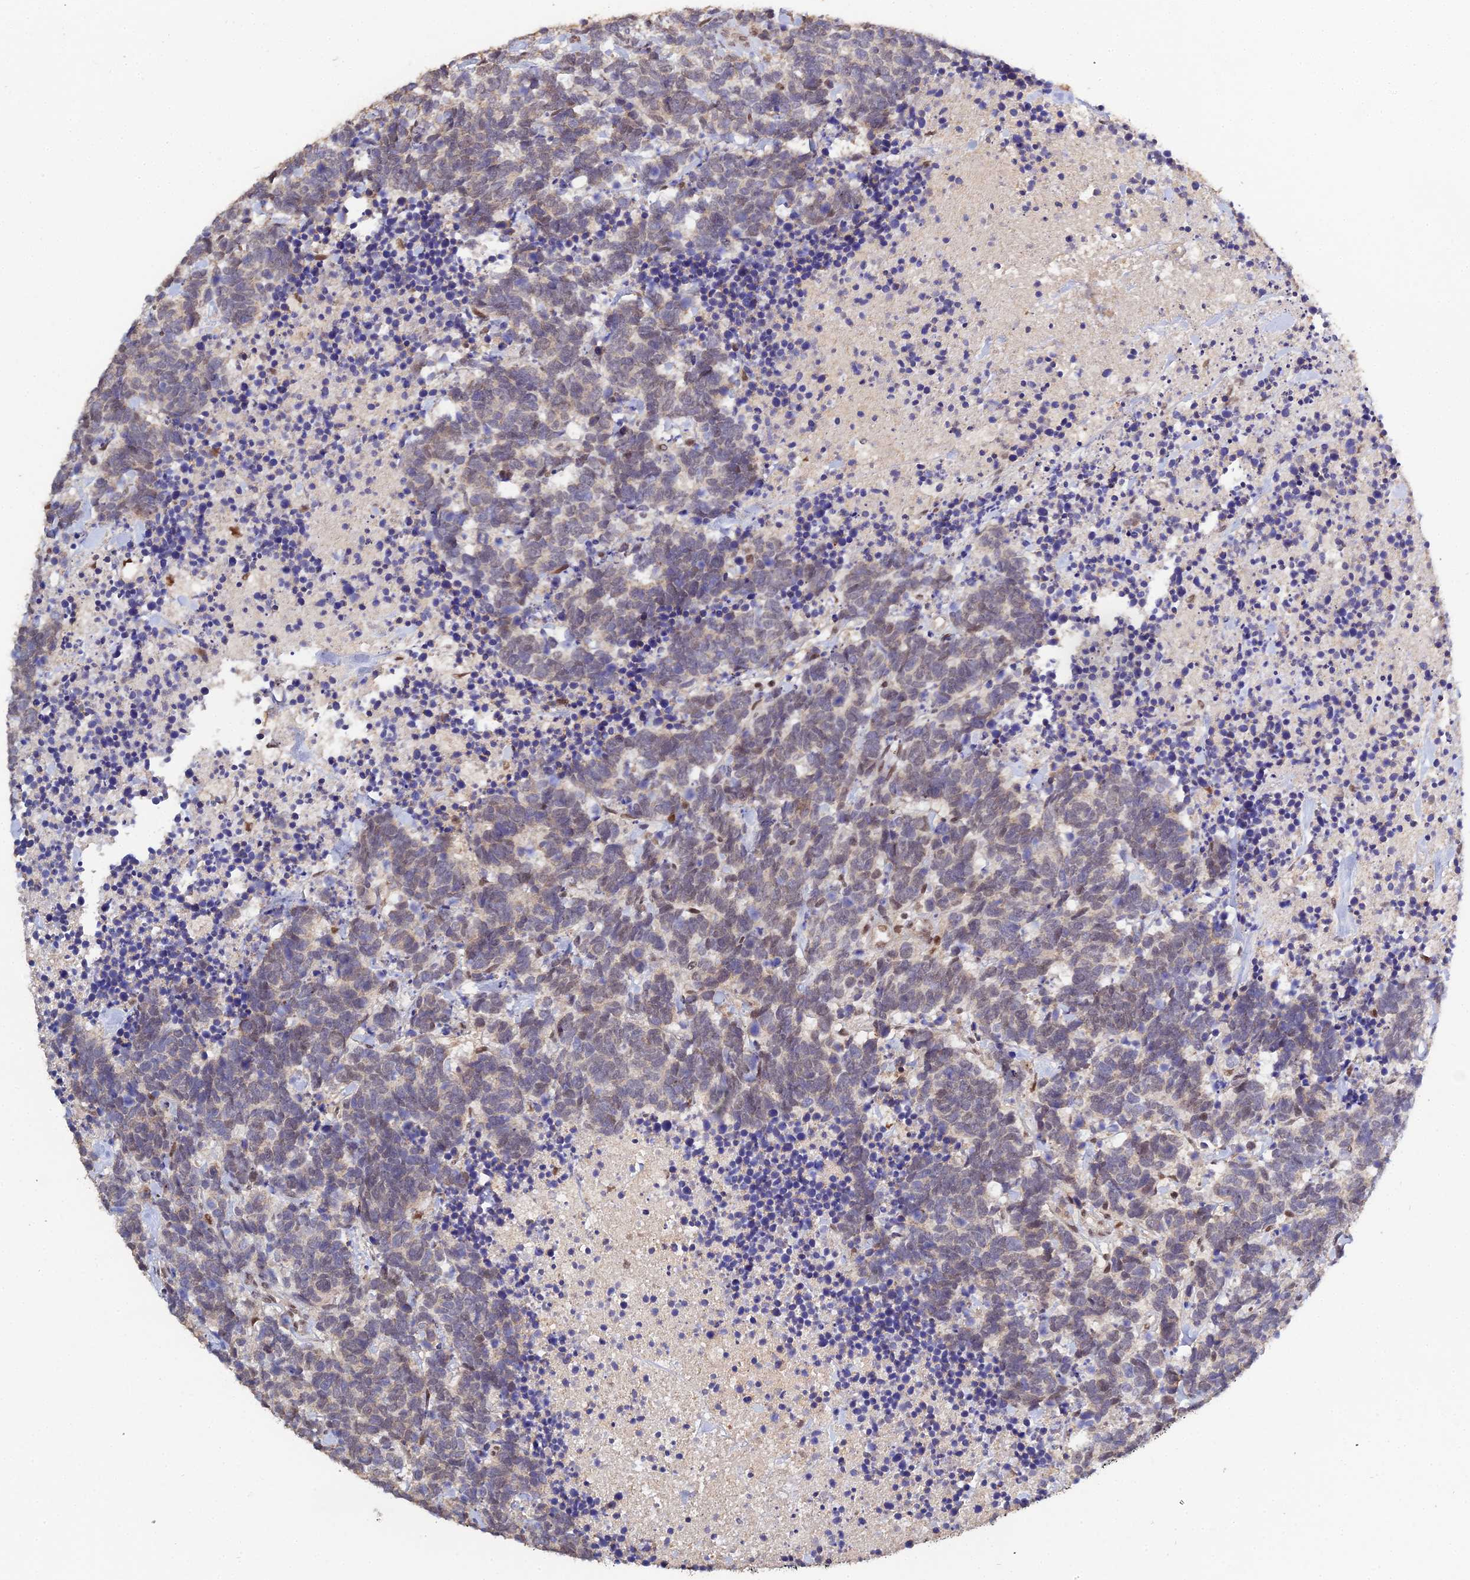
{"staining": {"intensity": "weak", "quantity": "25%-75%", "location": "cytoplasmic/membranous"}, "tissue": "carcinoid", "cell_type": "Tumor cells", "image_type": "cancer", "snomed": [{"axis": "morphology", "description": "Carcinoma, NOS"}, {"axis": "morphology", "description": "Carcinoid, malignant, NOS"}, {"axis": "topography", "description": "Prostate"}], "caption": "High-magnification brightfield microscopy of carcinoid stained with DAB (3,3'-diaminobenzidine) (brown) and counterstained with hematoxylin (blue). tumor cells exhibit weak cytoplasmic/membranous expression is seen in approximately25%-75% of cells.", "gene": "ERCC5", "patient": {"sex": "male", "age": 57}}